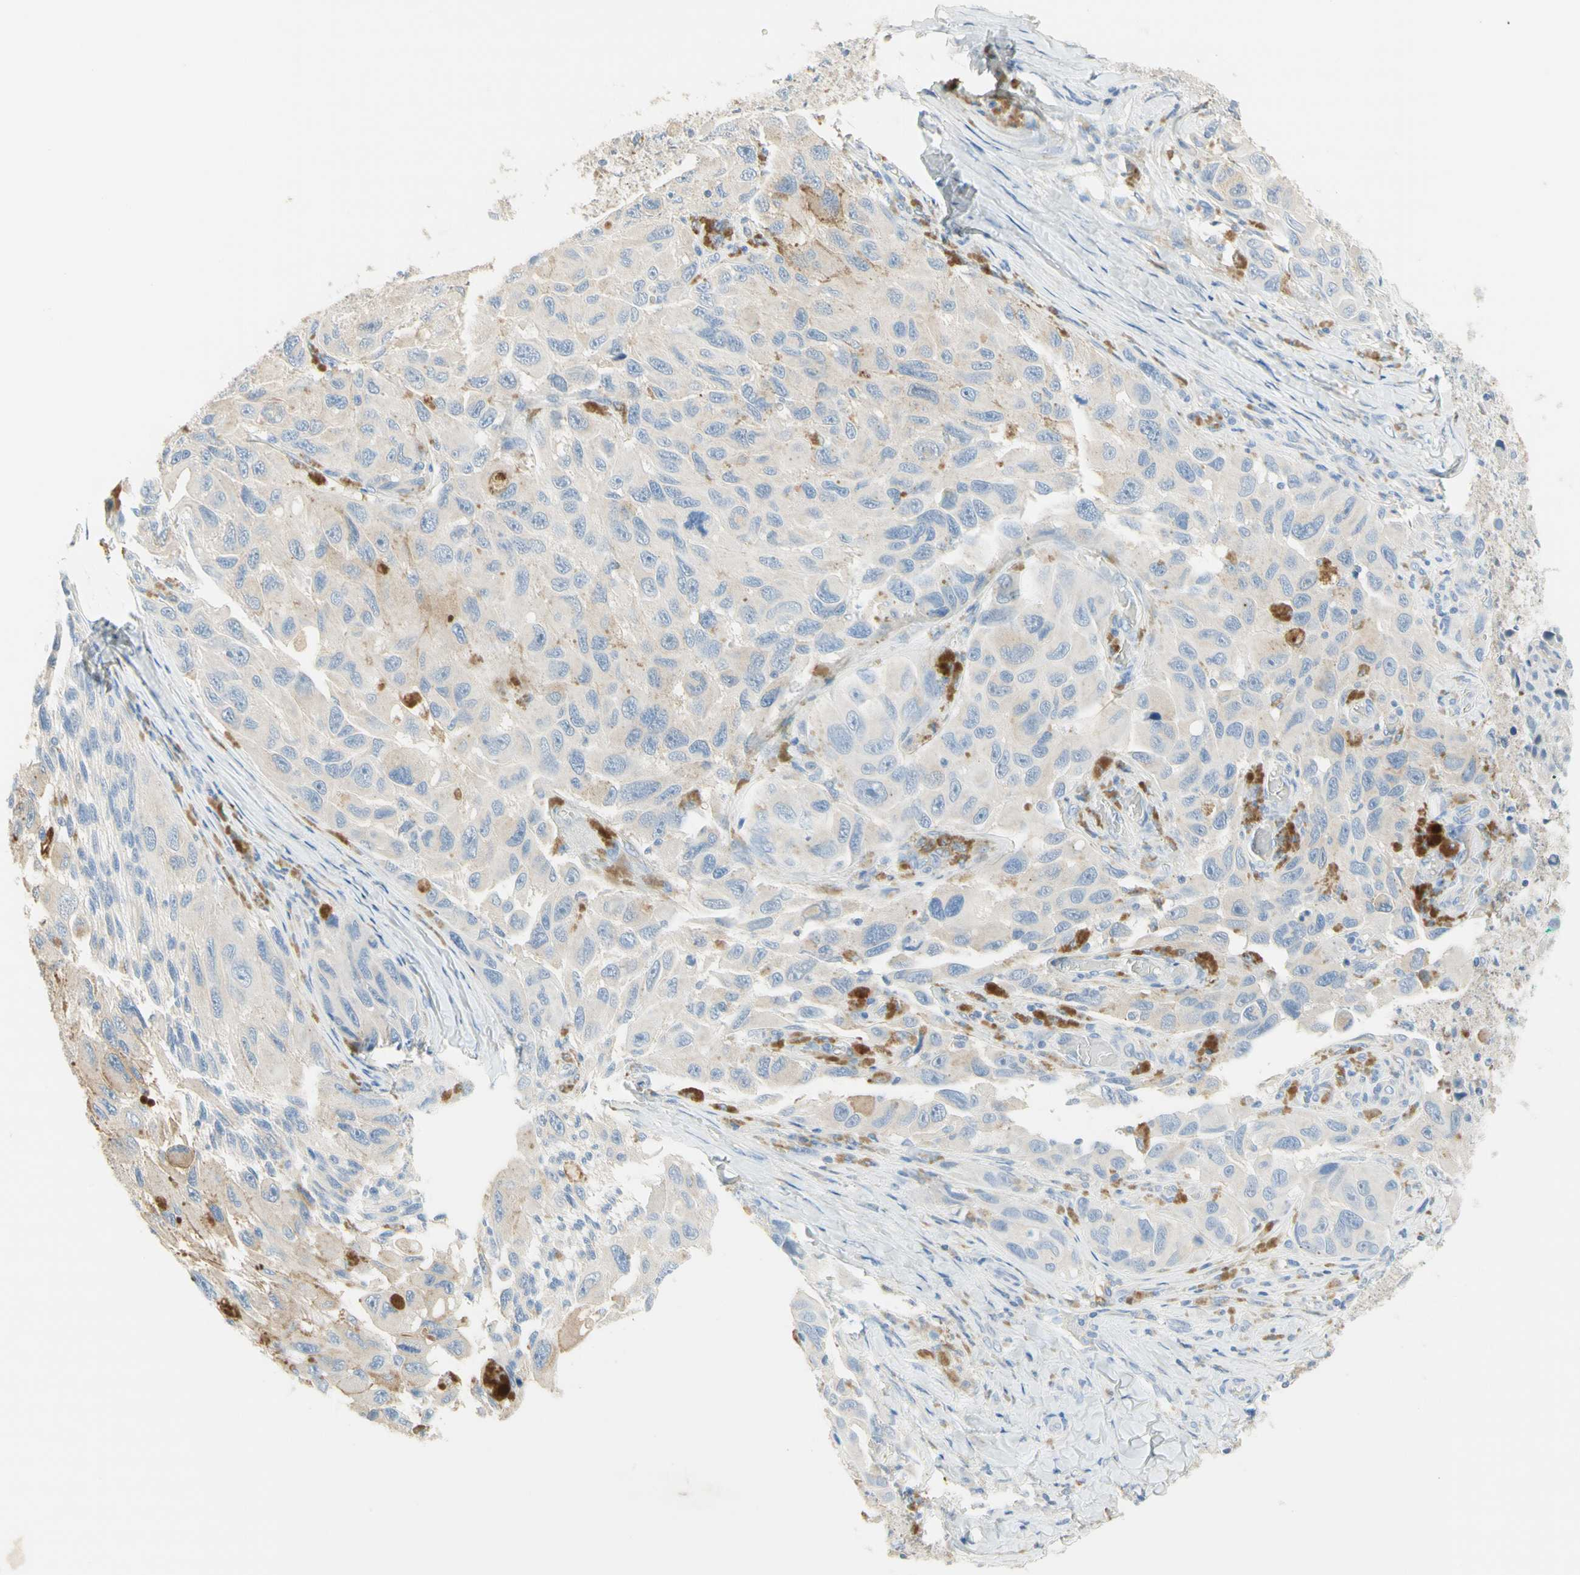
{"staining": {"intensity": "weak", "quantity": "<25%", "location": "cytoplasmic/membranous"}, "tissue": "melanoma", "cell_type": "Tumor cells", "image_type": "cancer", "snomed": [{"axis": "morphology", "description": "Malignant melanoma, NOS"}, {"axis": "topography", "description": "Skin"}], "caption": "Histopathology image shows no significant protein positivity in tumor cells of melanoma.", "gene": "NECTIN4", "patient": {"sex": "female", "age": 73}}